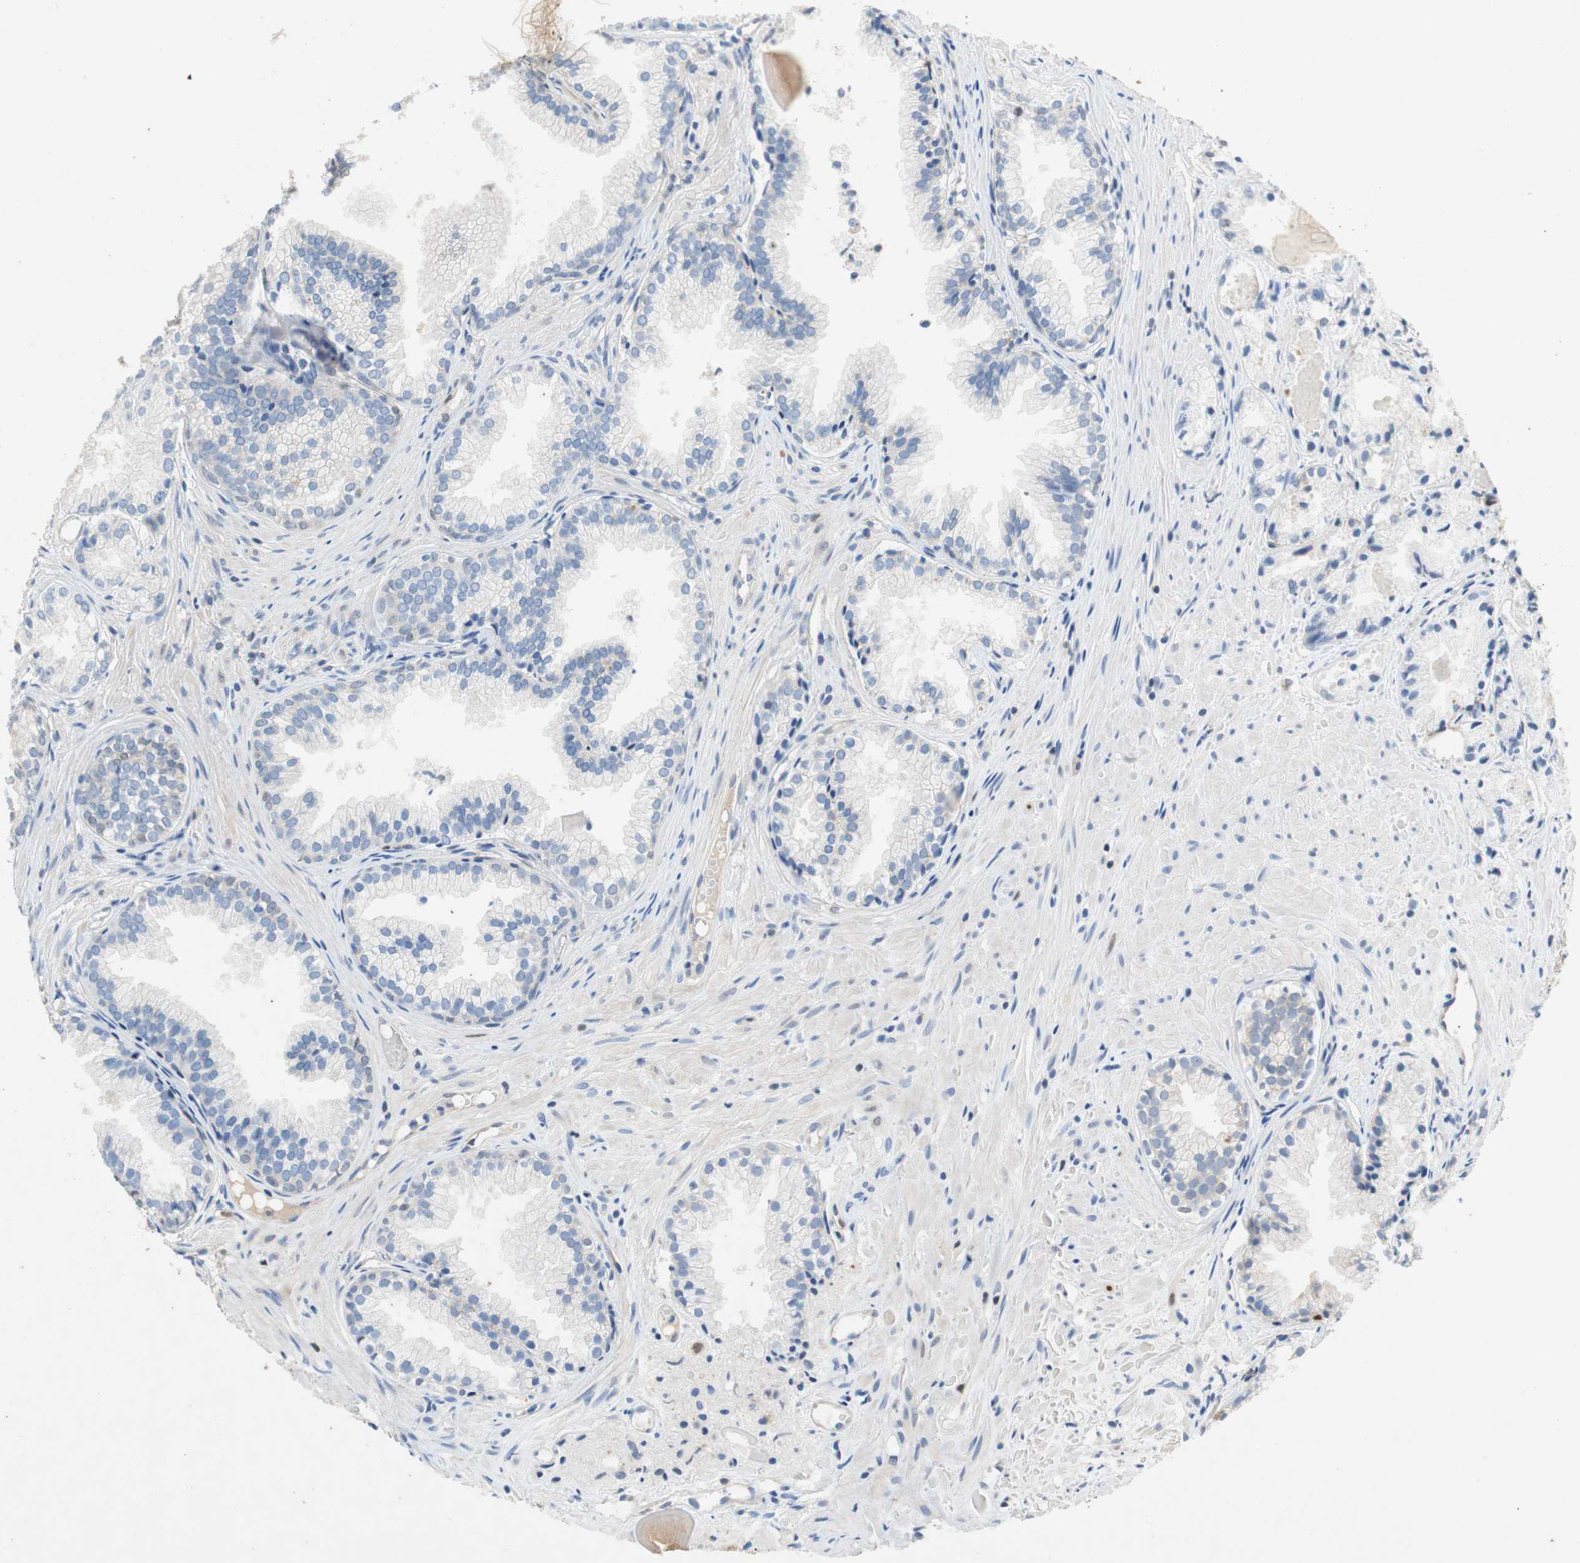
{"staining": {"intensity": "negative", "quantity": "none", "location": "none"}, "tissue": "prostate cancer", "cell_type": "Tumor cells", "image_type": "cancer", "snomed": [{"axis": "morphology", "description": "Adenocarcinoma, Low grade"}, {"axis": "topography", "description": "Prostate"}], "caption": "A high-resolution histopathology image shows immunohistochemistry staining of prostate cancer (adenocarcinoma (low-grade)), which reveals no significant staining in tumor cells. (DAB (3,3'-diaminobenzidine) immunohistochemistry (IHC), high magnification).", "gene": "RELB", "patient": {"sex": "male", "age": 72}}